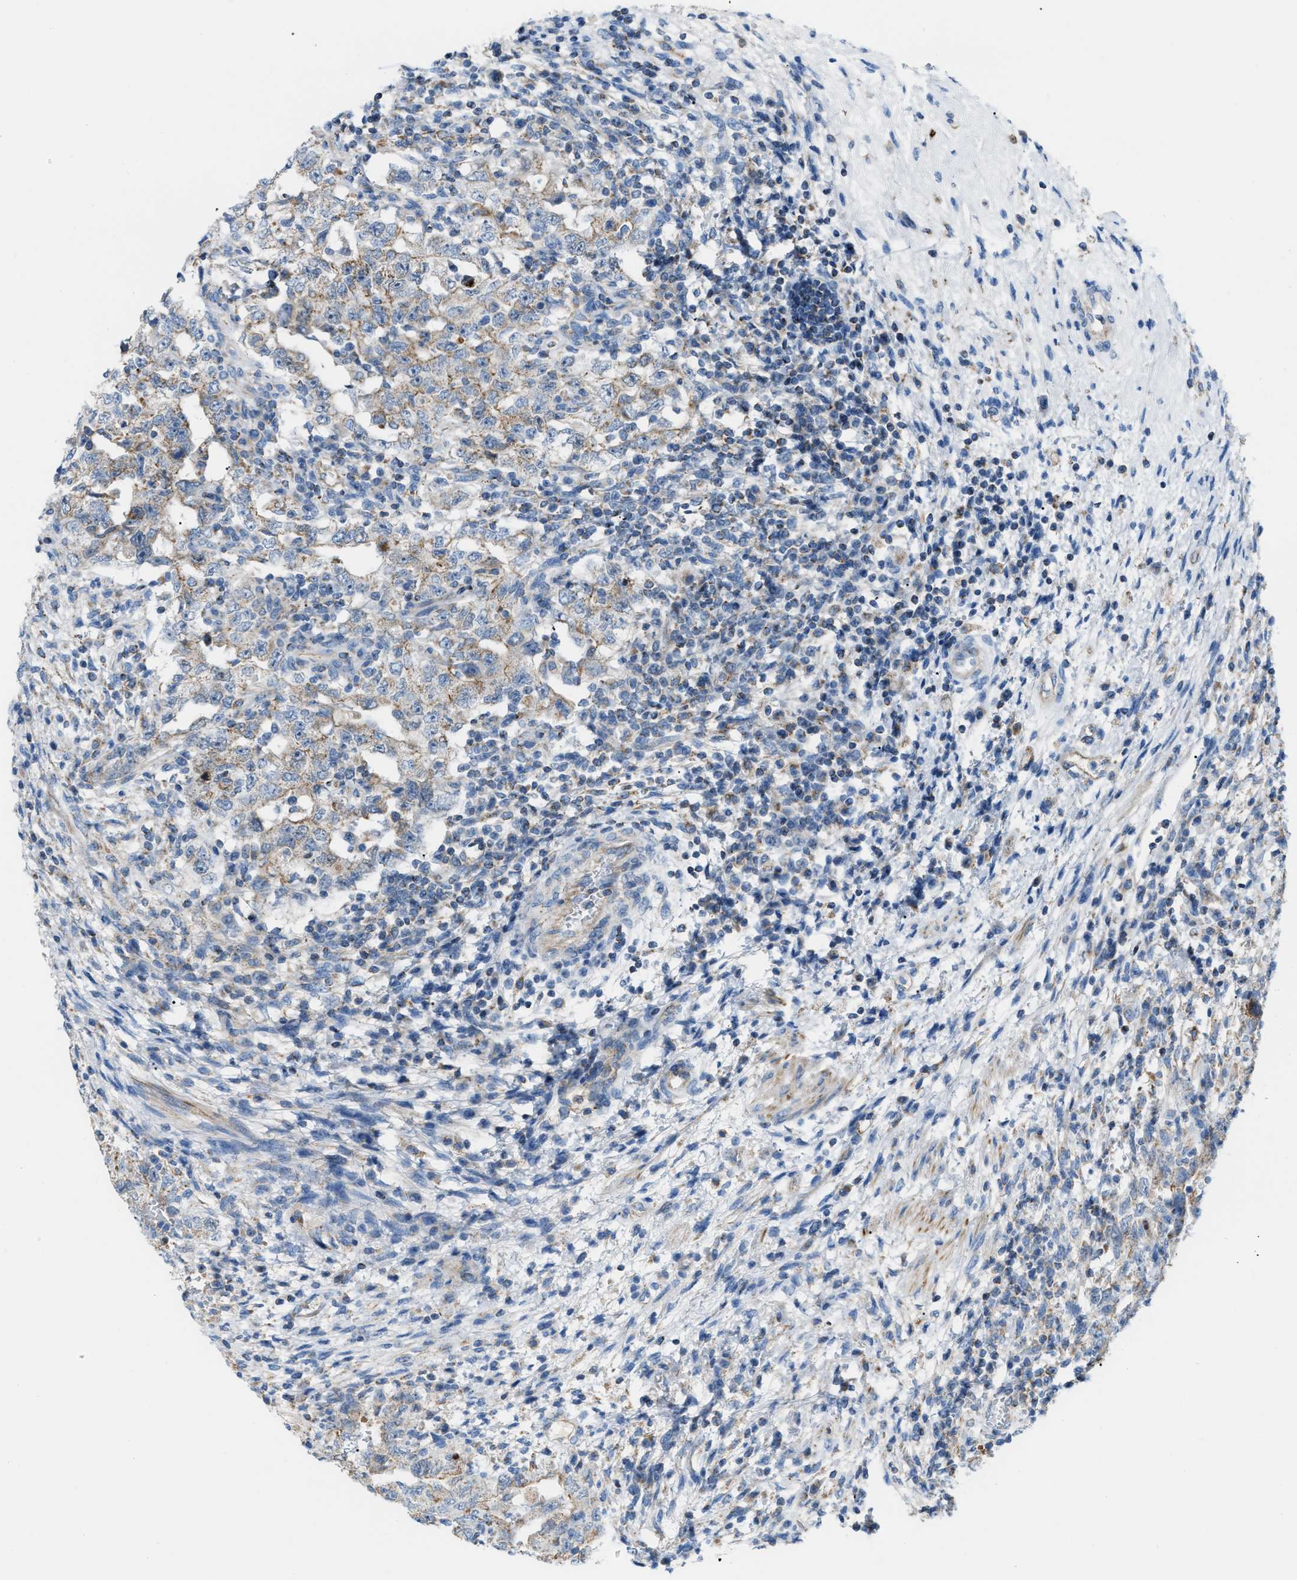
{"staining": {"intensity": "moderate", "quantity": "25%-75%", "location": "cytoplasmic/membranous"}, "tissue": "testis cancer", "cell_type": "Tumor cells", "image_type": "cancer", "snomed": [{"axis": "morphology", "description": "Carcinoma, Embryonal, NOS"}, {"axis": "topography", "description": "Testis"}], "caption": "This is an image of IHC staining of embryonal carcinoma (testis), which shows moderate positivity in the cytoplasmic/membranous of tumor cells.", "gene": "JADE1", "patient": {"sex": "male", "age": 26}}